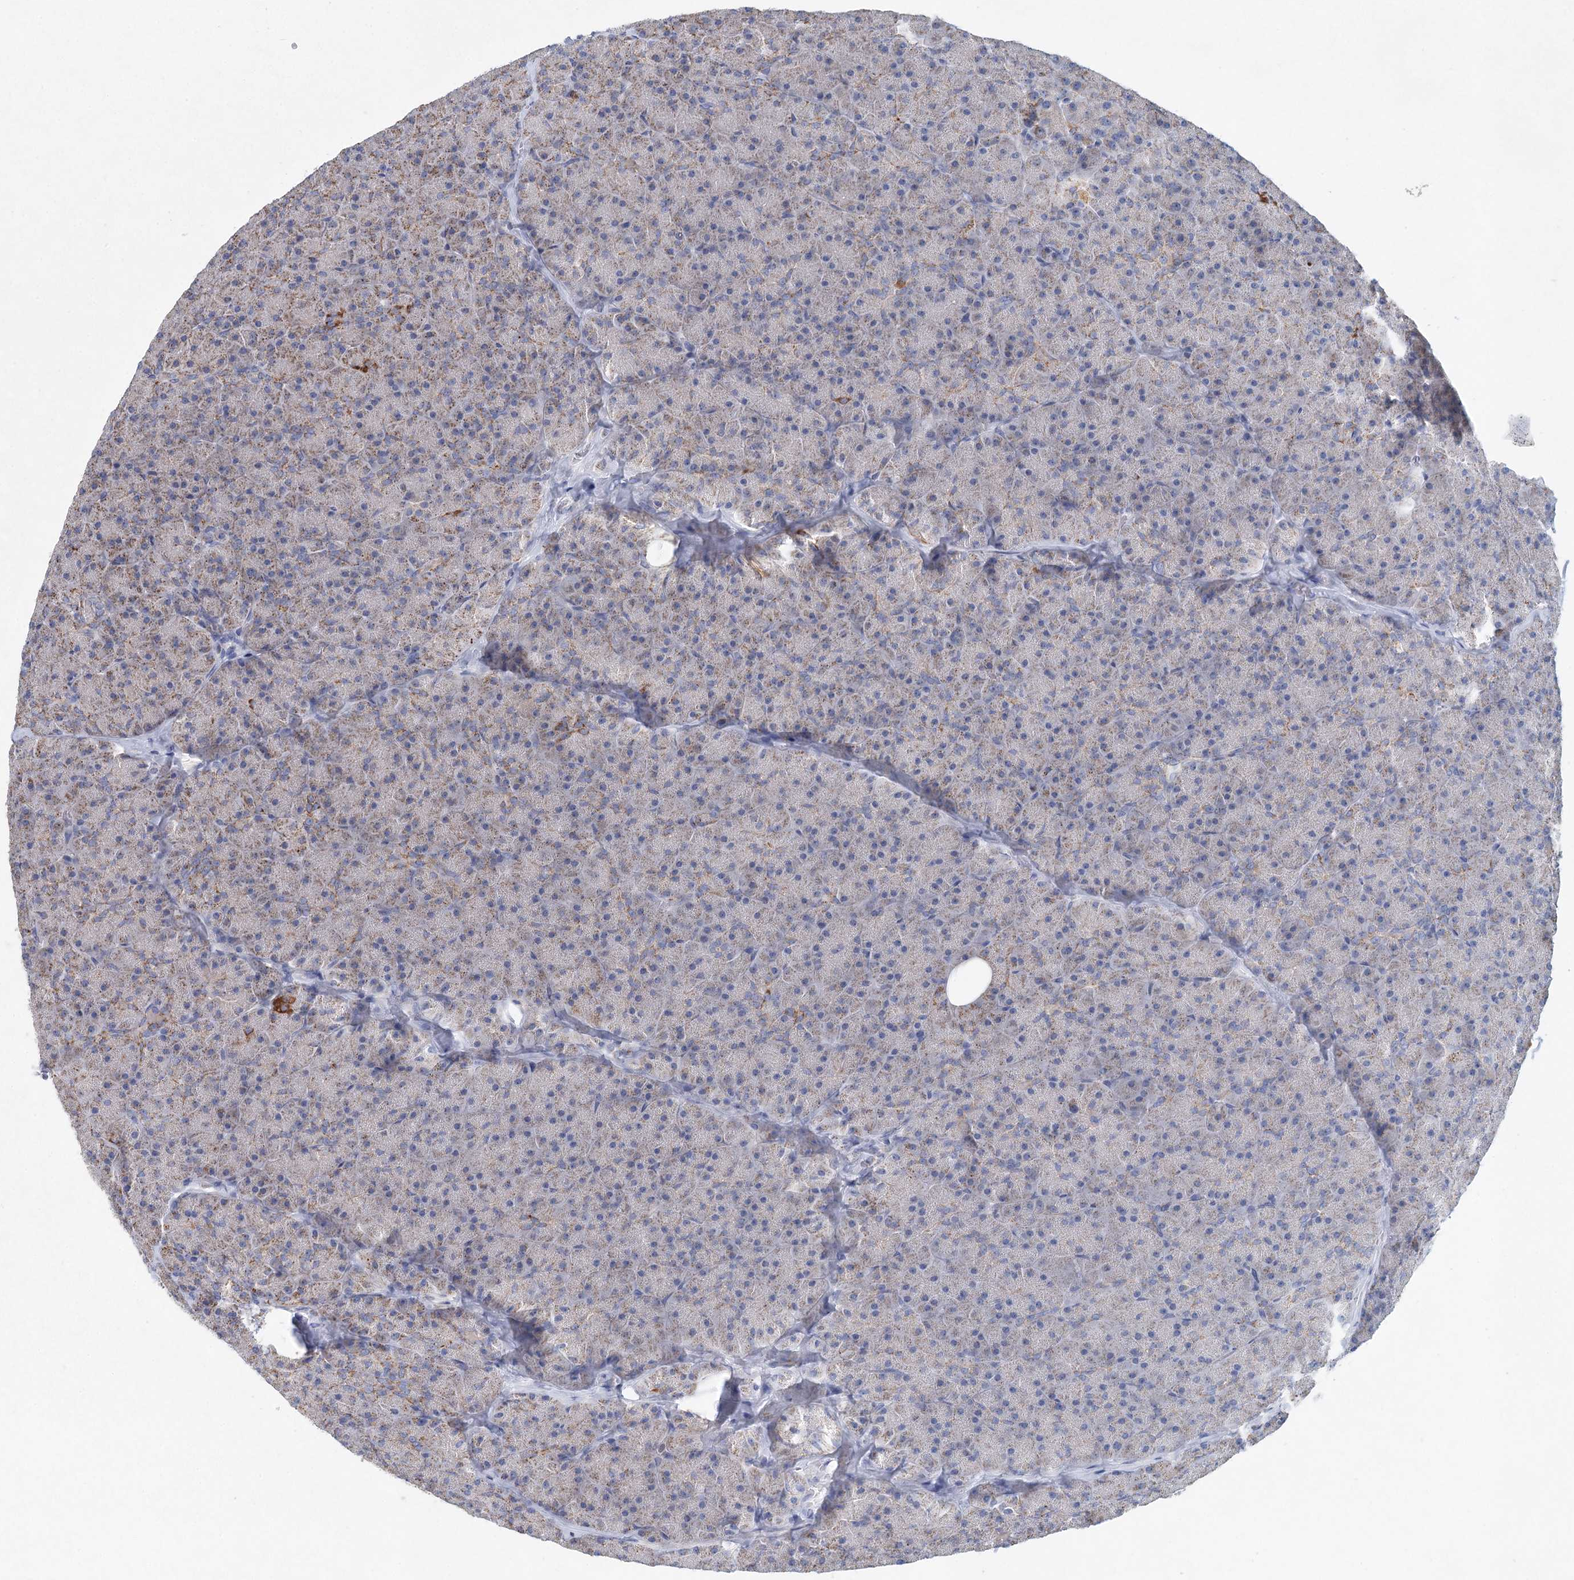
{"staining": {"intensity": "moderate", "quantity": "25%-75%", "location": "cytoplasmic/membranous"}, "tissue": "pancreas", "cell_type": "Exocrine glandular cells", "image_type": "normal", "snomed": [{"axis": "morphology", "description": "Normal tissue, NOS"}, {"axis": "topography", "description": "Pancreas"}], "caption": "A brown stain highlights moderate cytoplasmic/membranous expression of a protein in exocrine glandular cells of benign pancreas. (DAB (3,3'-diaminobenzidine) IHC with brightfield microscopy, high magnification).", "gene": "XPO6", "patient": {"sex": "male", "age": 36}}